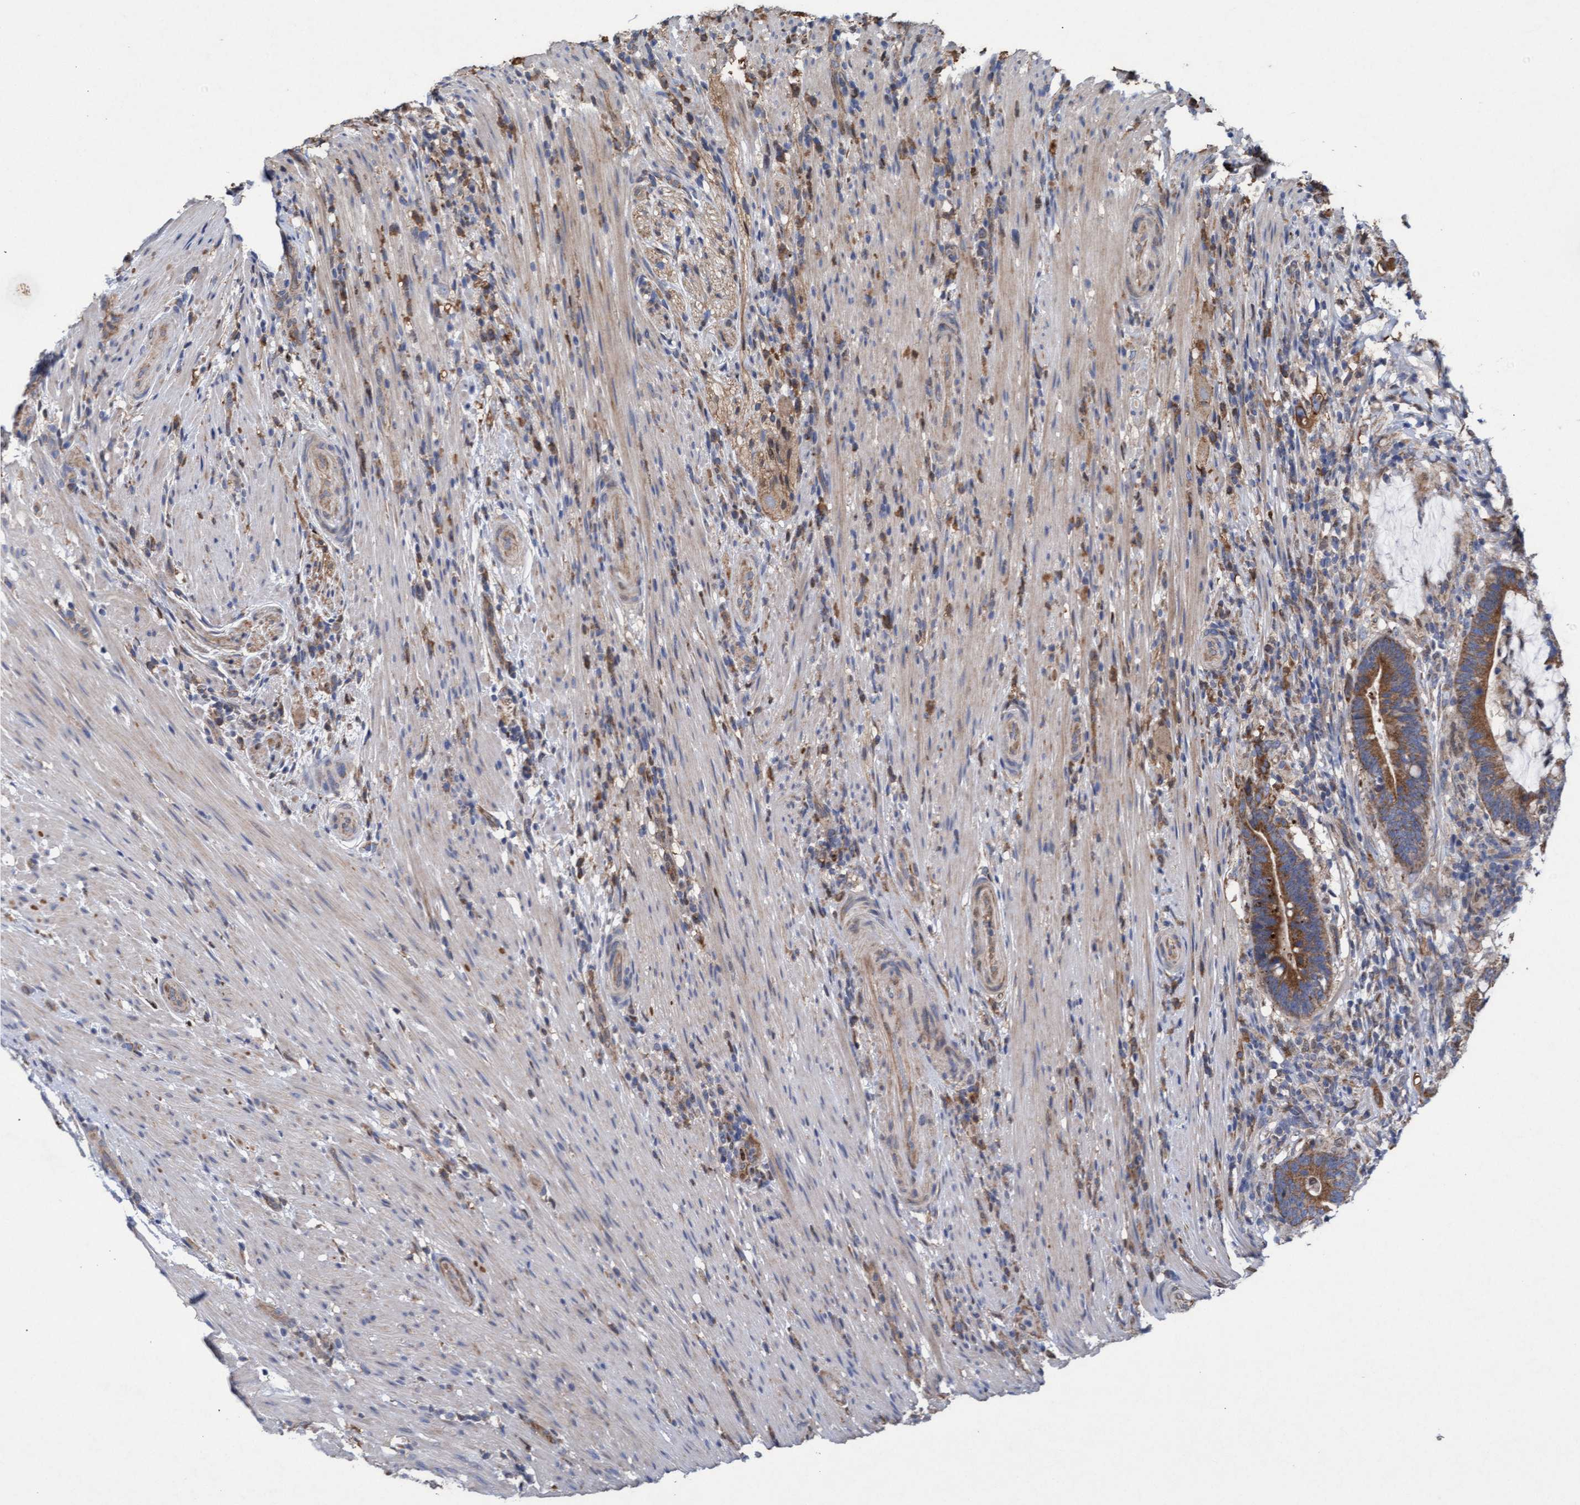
{"staining": {"intensity": "moderate", "quantity": ">75%", "location": "cytoplasmic/membranous"}, "tissue": "colorectal cancer", "cell_type": "Tumor cells", "image_type": "cancer", "snomed": [{"axis": "morphology", "description": "Adenocarcinoma, NOS"}, {"axis": "topography", "description": "Colon"}], "caption": "This is a photomicrograph of immunohistochemistry staining of colorectal cancer (adenocarcinoma), which shows moderate expression in the cytoplasmic/membranous of tumor cells.", "gene": "MRPL38", "patient": {"sex": "female", "age": 66}}